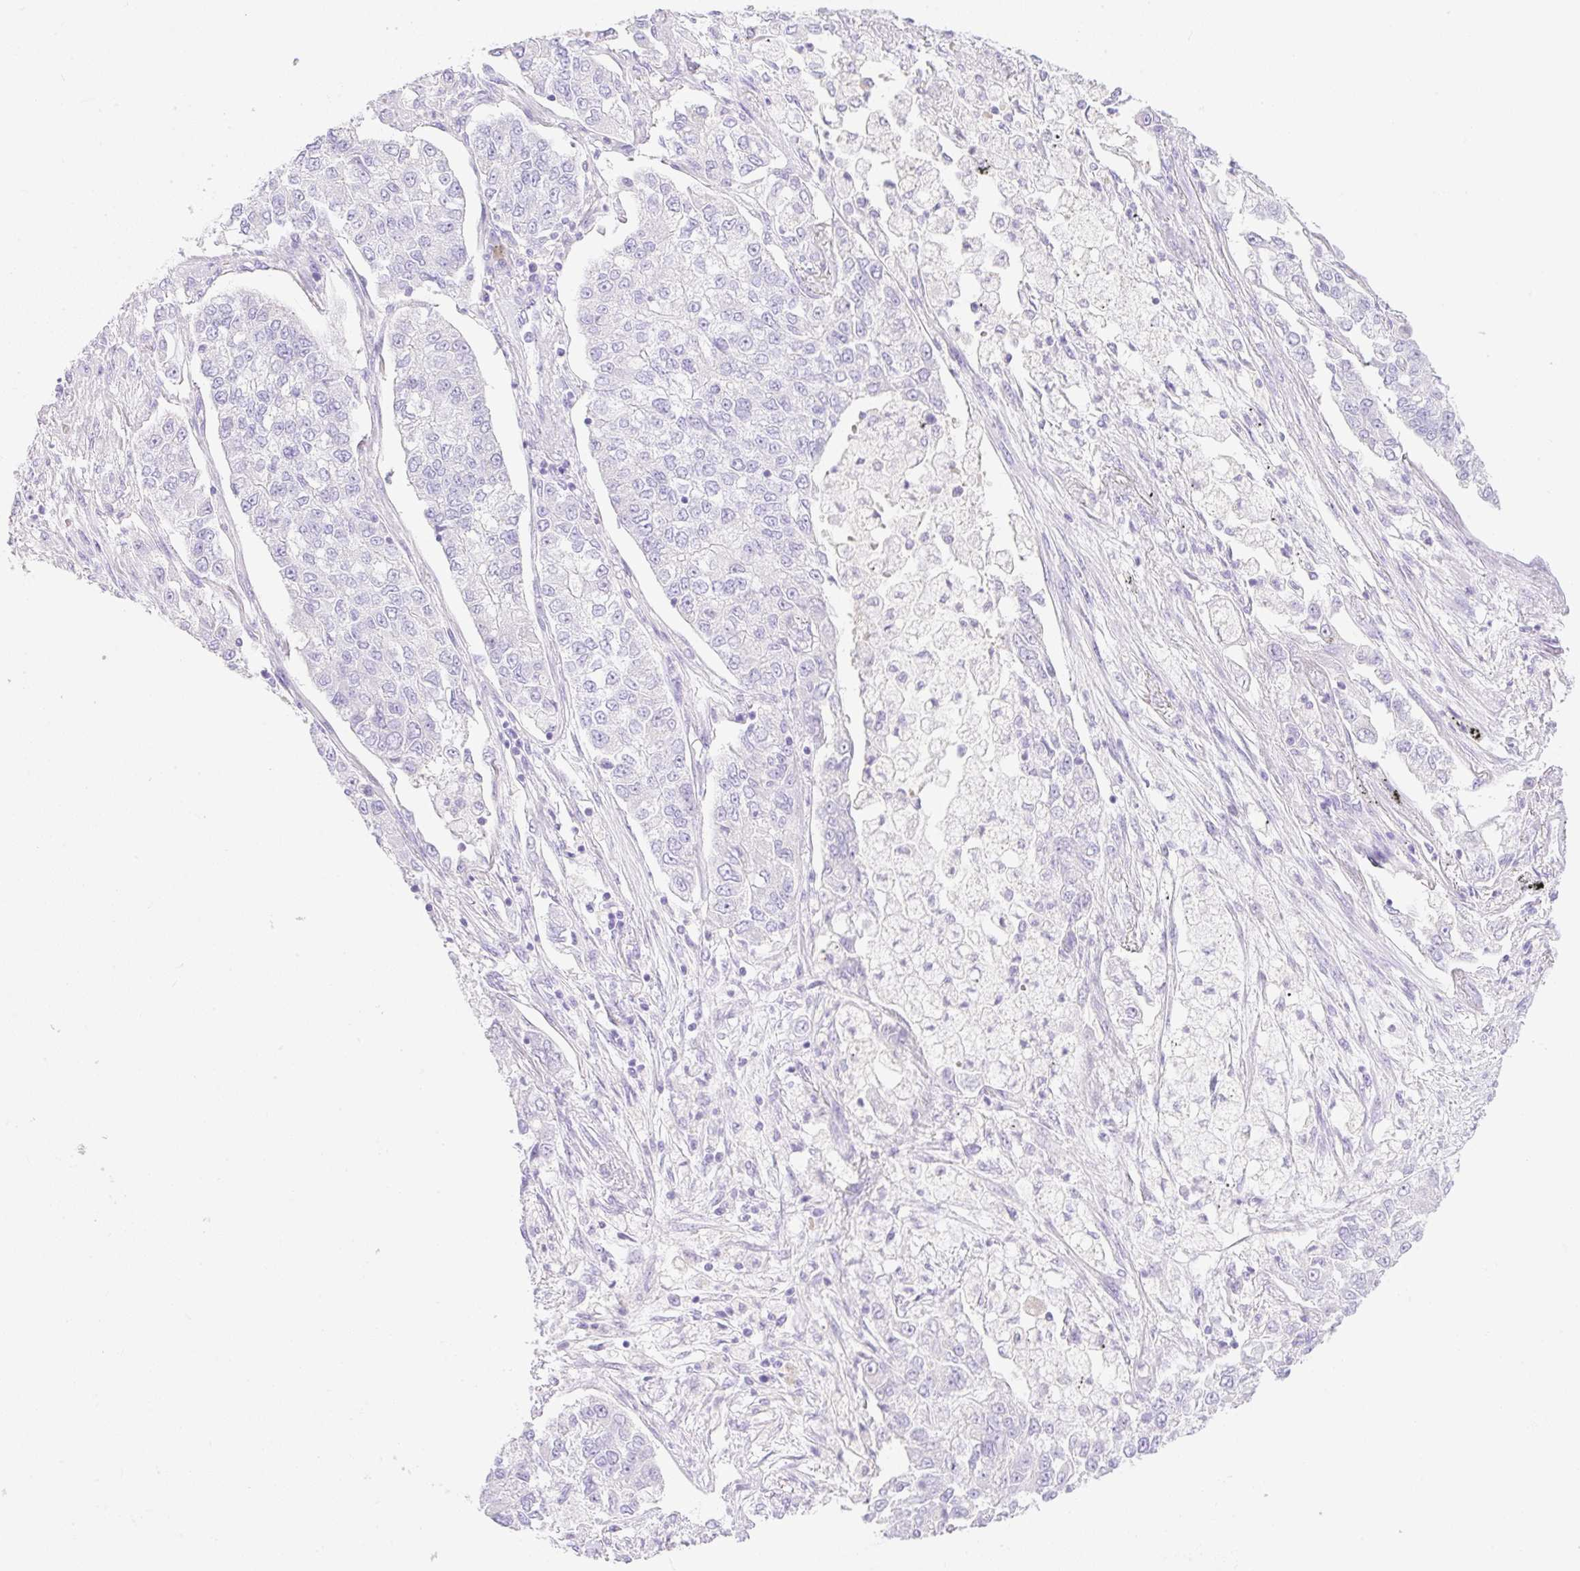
{"staining": {"intensity": "negative", "quantity": "none", "location": "none"}, "tissue": "lung cancer", "cell_type": "Tumor cells", "image_type": "cancer", "snomed": [{"axis": "morphology", "description": "Adenocarcinoma, NOS"}, {"axis": "topography", "description": "Lung"}], "caption": "DAB (3,3'-diaminobenzidine) immunohistochemical staining of adenocarcinoma (lung) displays no significant staining in tumor cells.", "gene": "CDX1", "patient": {"sex": "male", "age": 49}}